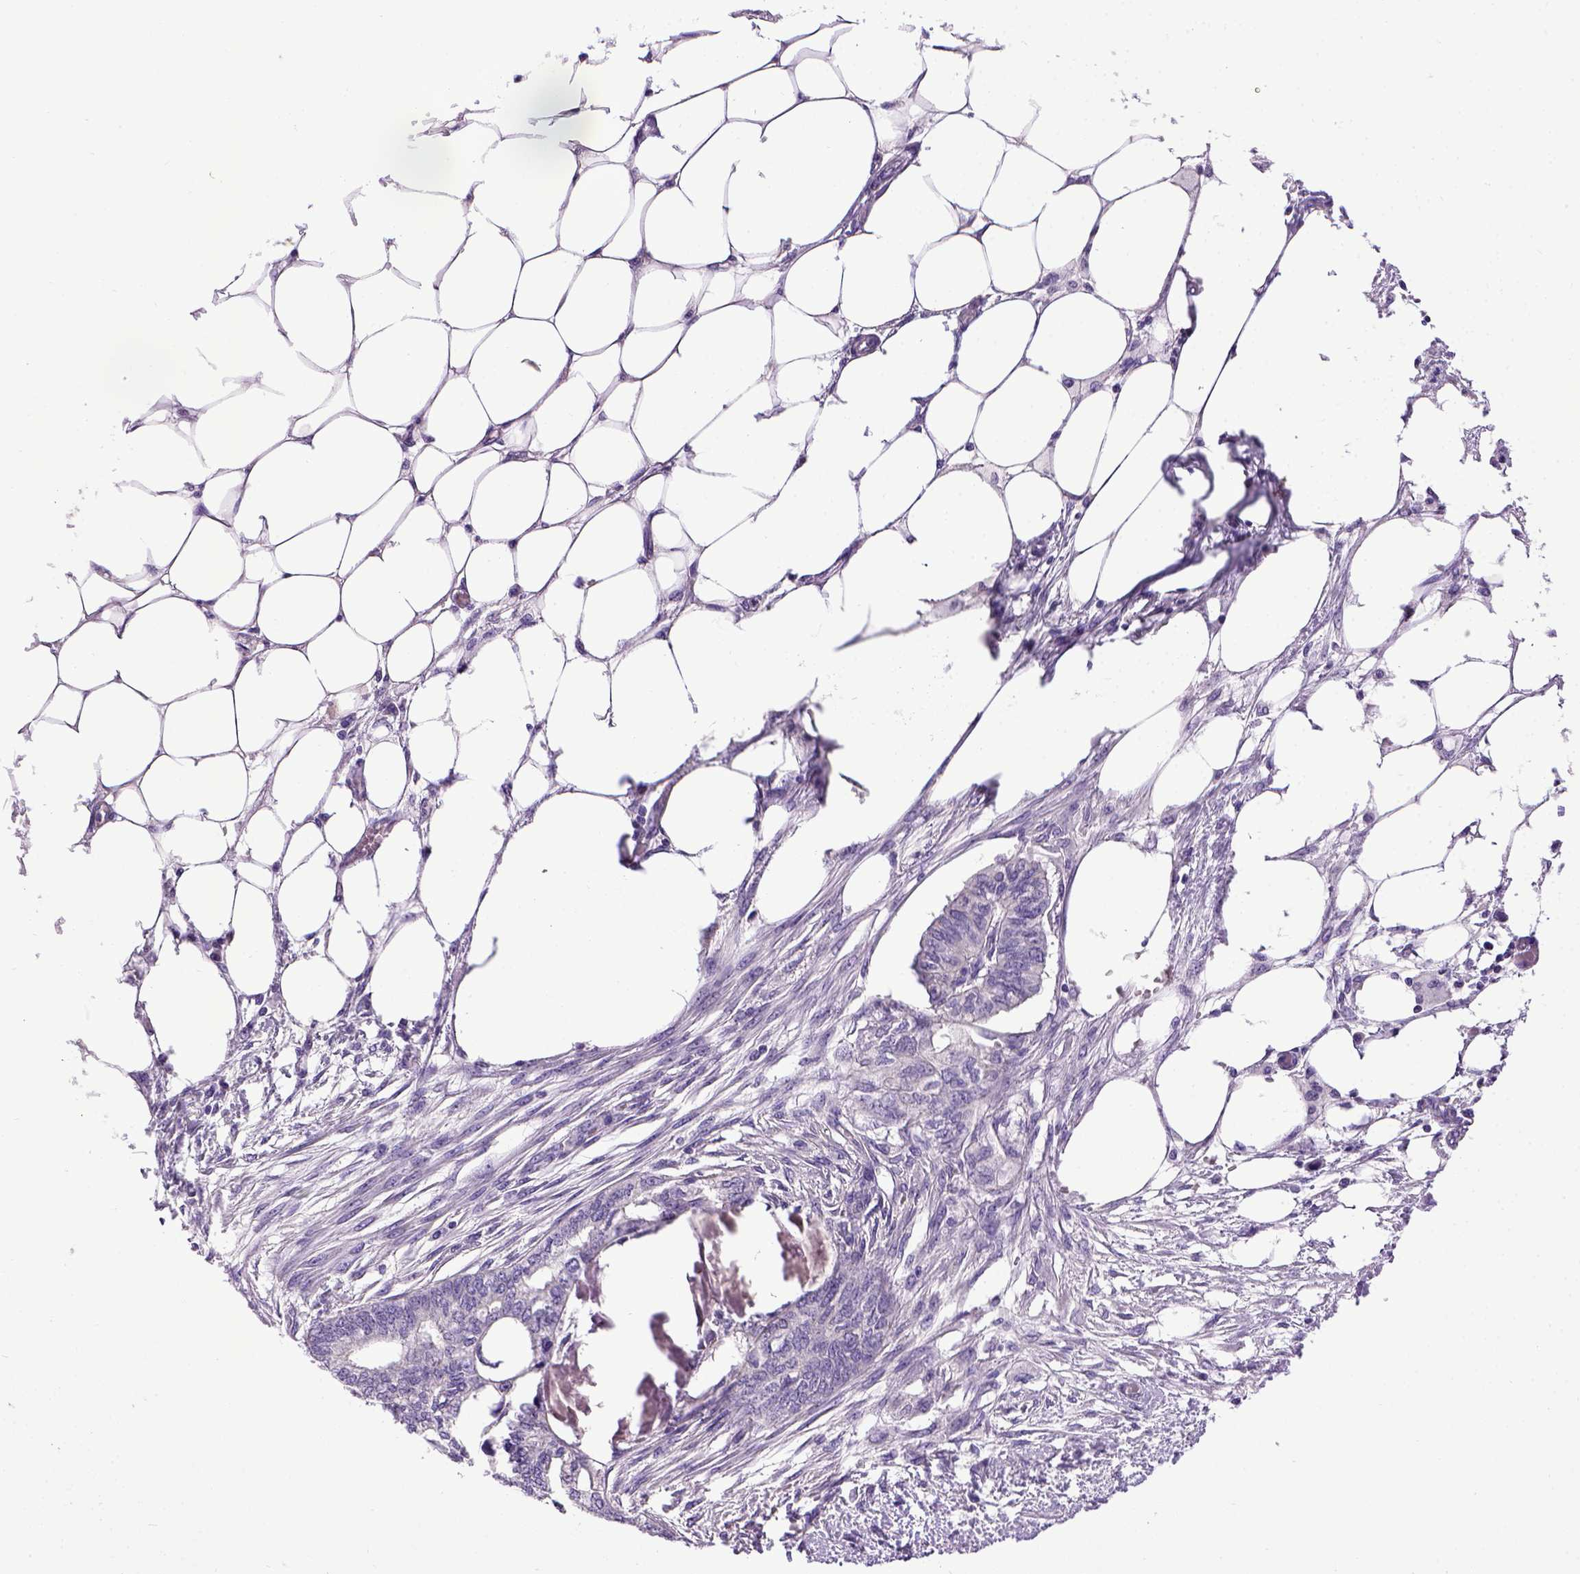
{"staining": {"intensity": "negative", "quantity": "none", "location": "none"}, "tissue": "endometrial cancer", "cell_type": "Tumor cells", "image_type": "cancer", "snomed": [{"axis": "morphology", "description": "Adenocarcinoma, NOS"}, {"axis": "morphology", "description": "Adenocarcinoma, metastatic, NOS"}, {"axis": "topography", "description": "Adipose tissue"}, {"axis": "topography", "description": "Endometrium"}], "caption": "Immunohistochemistry (IHC) image of human endometrial adenocarcinoma stained for a protein (brown), which exhibits no staining in tumor cells.", "gene": "CDH1", "patient": {"sex": "female", "age": 67}}